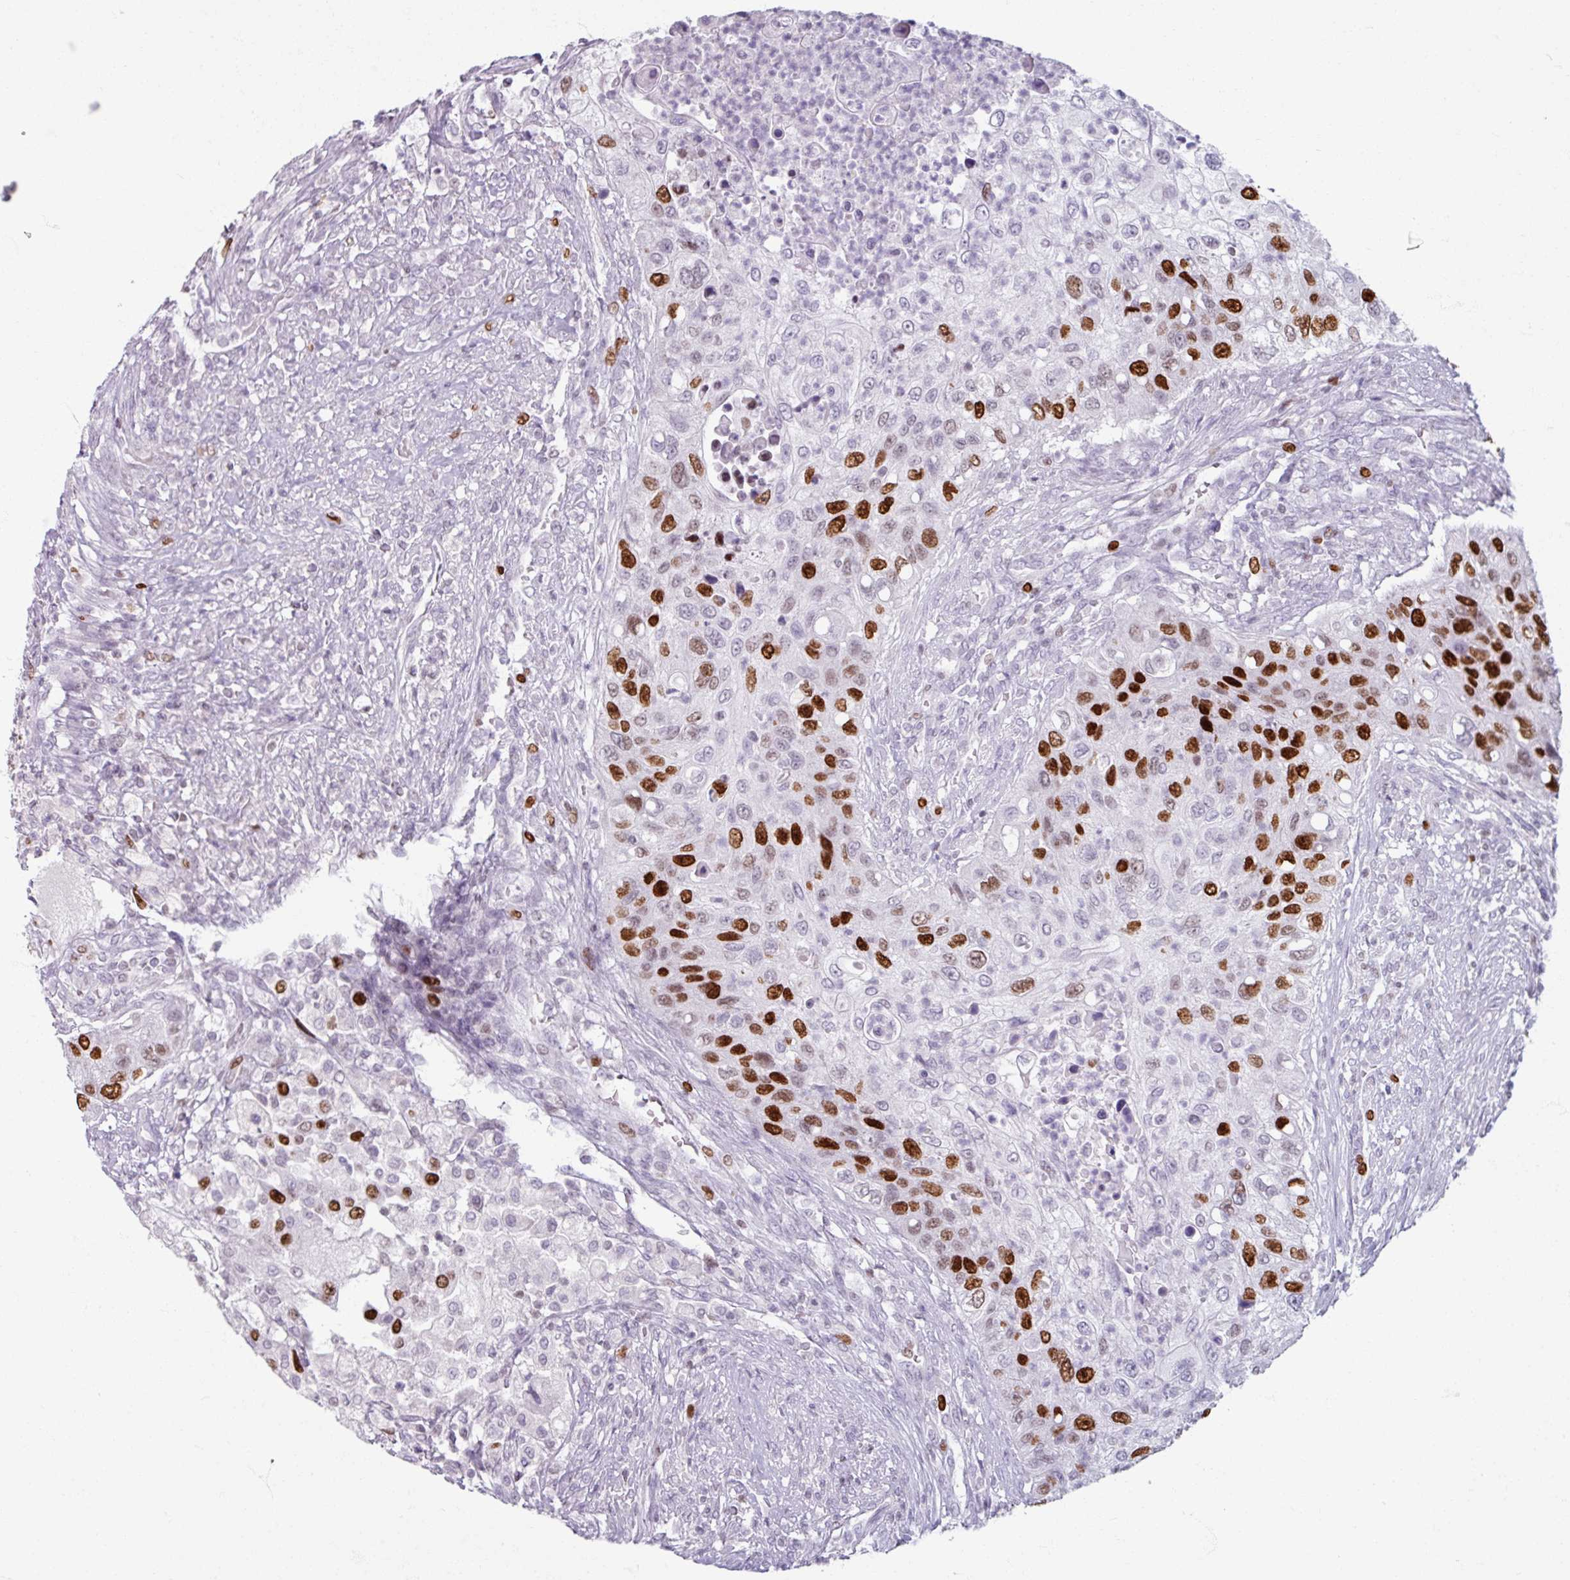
{"staining": {"intensity": "strong", "quantity": "25%-75%", "location": "nuclear"}, "tissue": "urothelial cancer", "cell_type": "Tumor cells", "image_type": "cancer", "snomed": [{"axis": "morphology", "description": "Urothelial carcinoma, High grade"}, {"axis": "topography", "description": "Urinary bladder"}], "caption": "There is high levels of strong nuclear expression in tumor cells of urothelial carcinoma (high-grade), as demonstrated by immunohistochemical staining (brown color).", "gene": "ATAD2", "patient": {"sex": "female", "age": 60}}